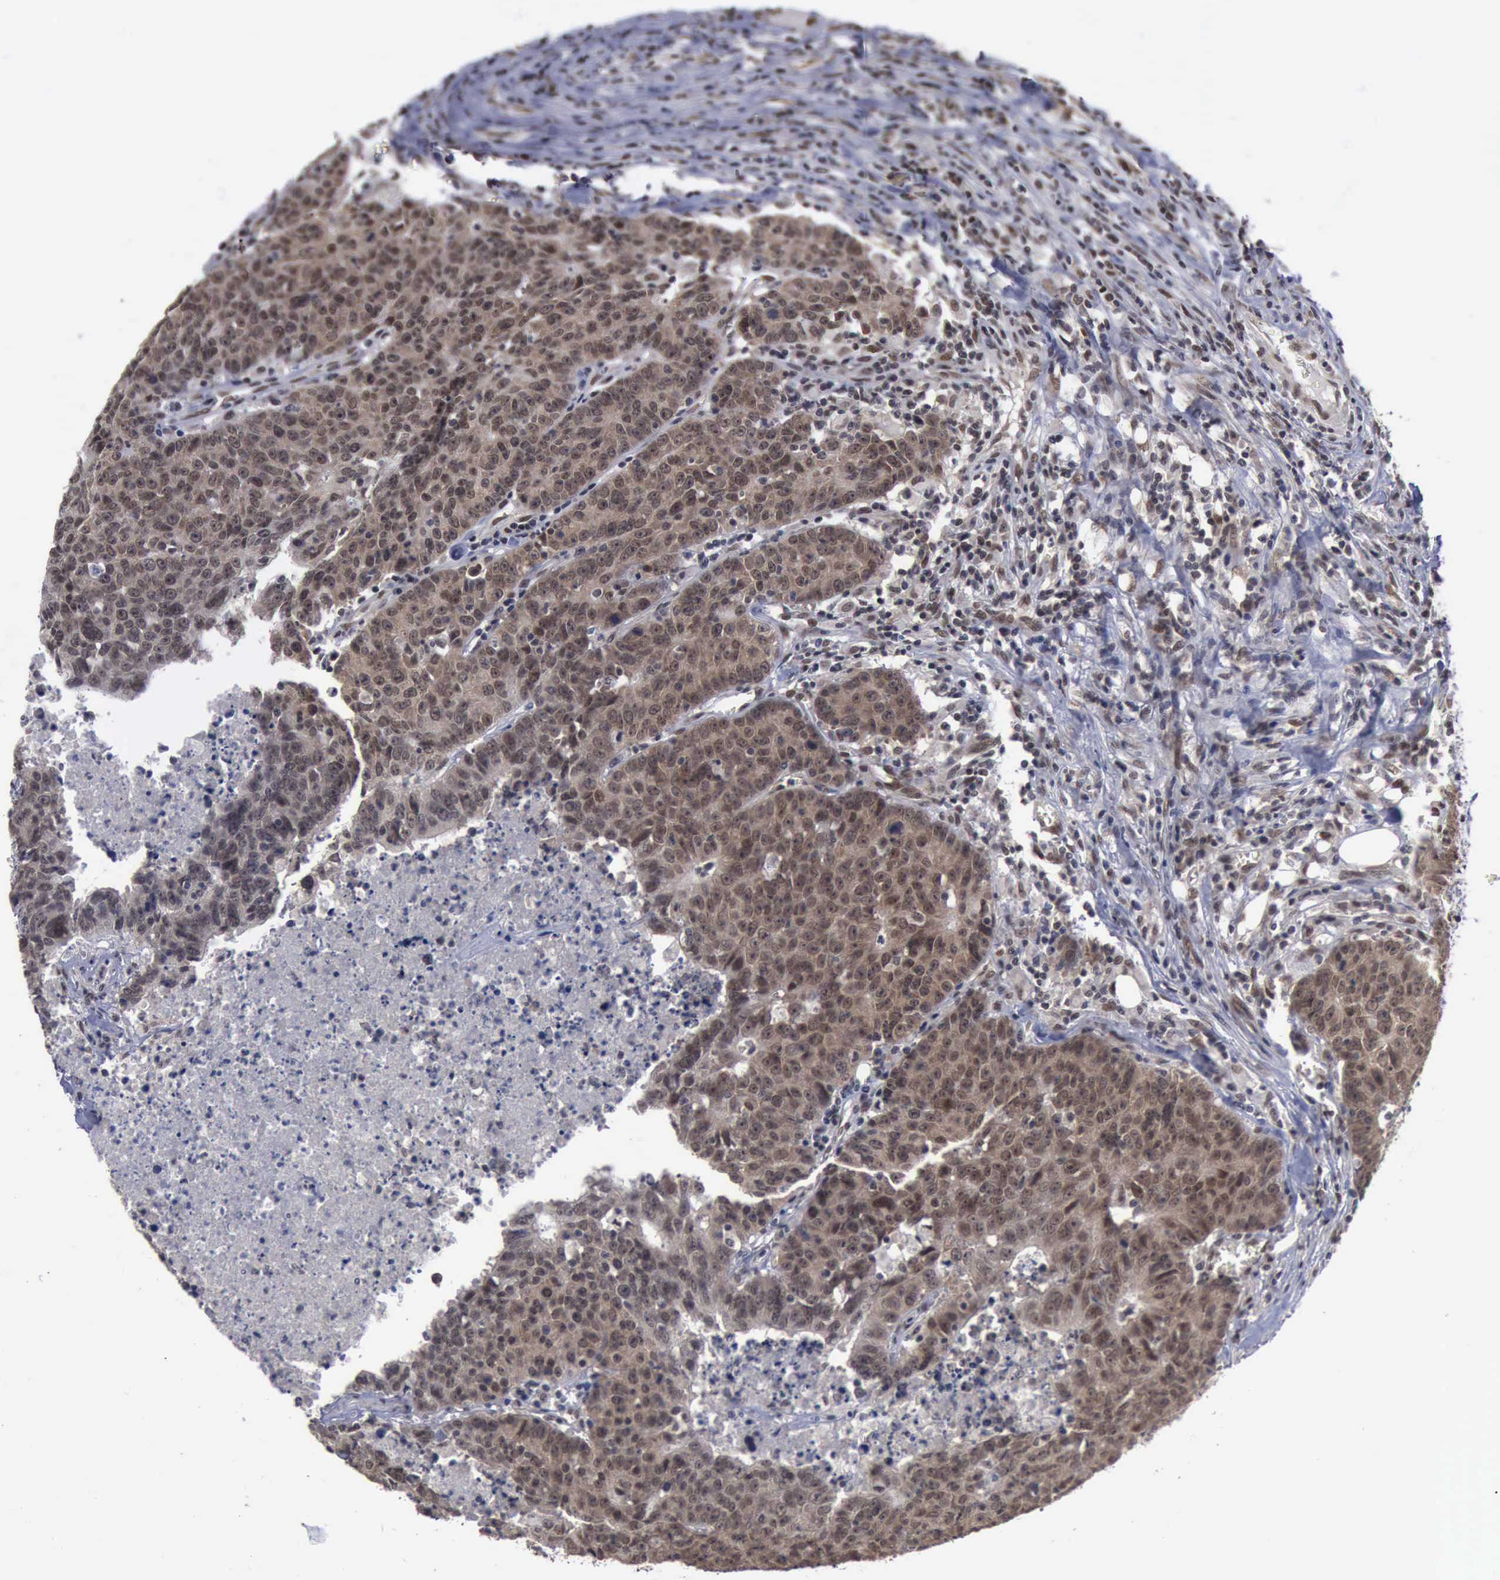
{"staining": {"intensity": "weak", "quantity": ">75%", "location": "cytoplasmic/membranous,nuclear"}, "tissue": "colorectal cancer", "cell_type": "Tumor cells", "image_type": "cancer", "snomed": [{"axis": "morphology", "description": "Adenocarcinoma, NOS"}, {"axis": "topography", "description": "Colon"}], "caption": "Immunohistochemical staining of colorectal adenocarcinoma reveals low levels of weak cytoplasmic/membranous and nuclear expression in approximately >75% of tumor cells.", "gene": "RTCB", "patient": {"sex": "female", "age": 53}}